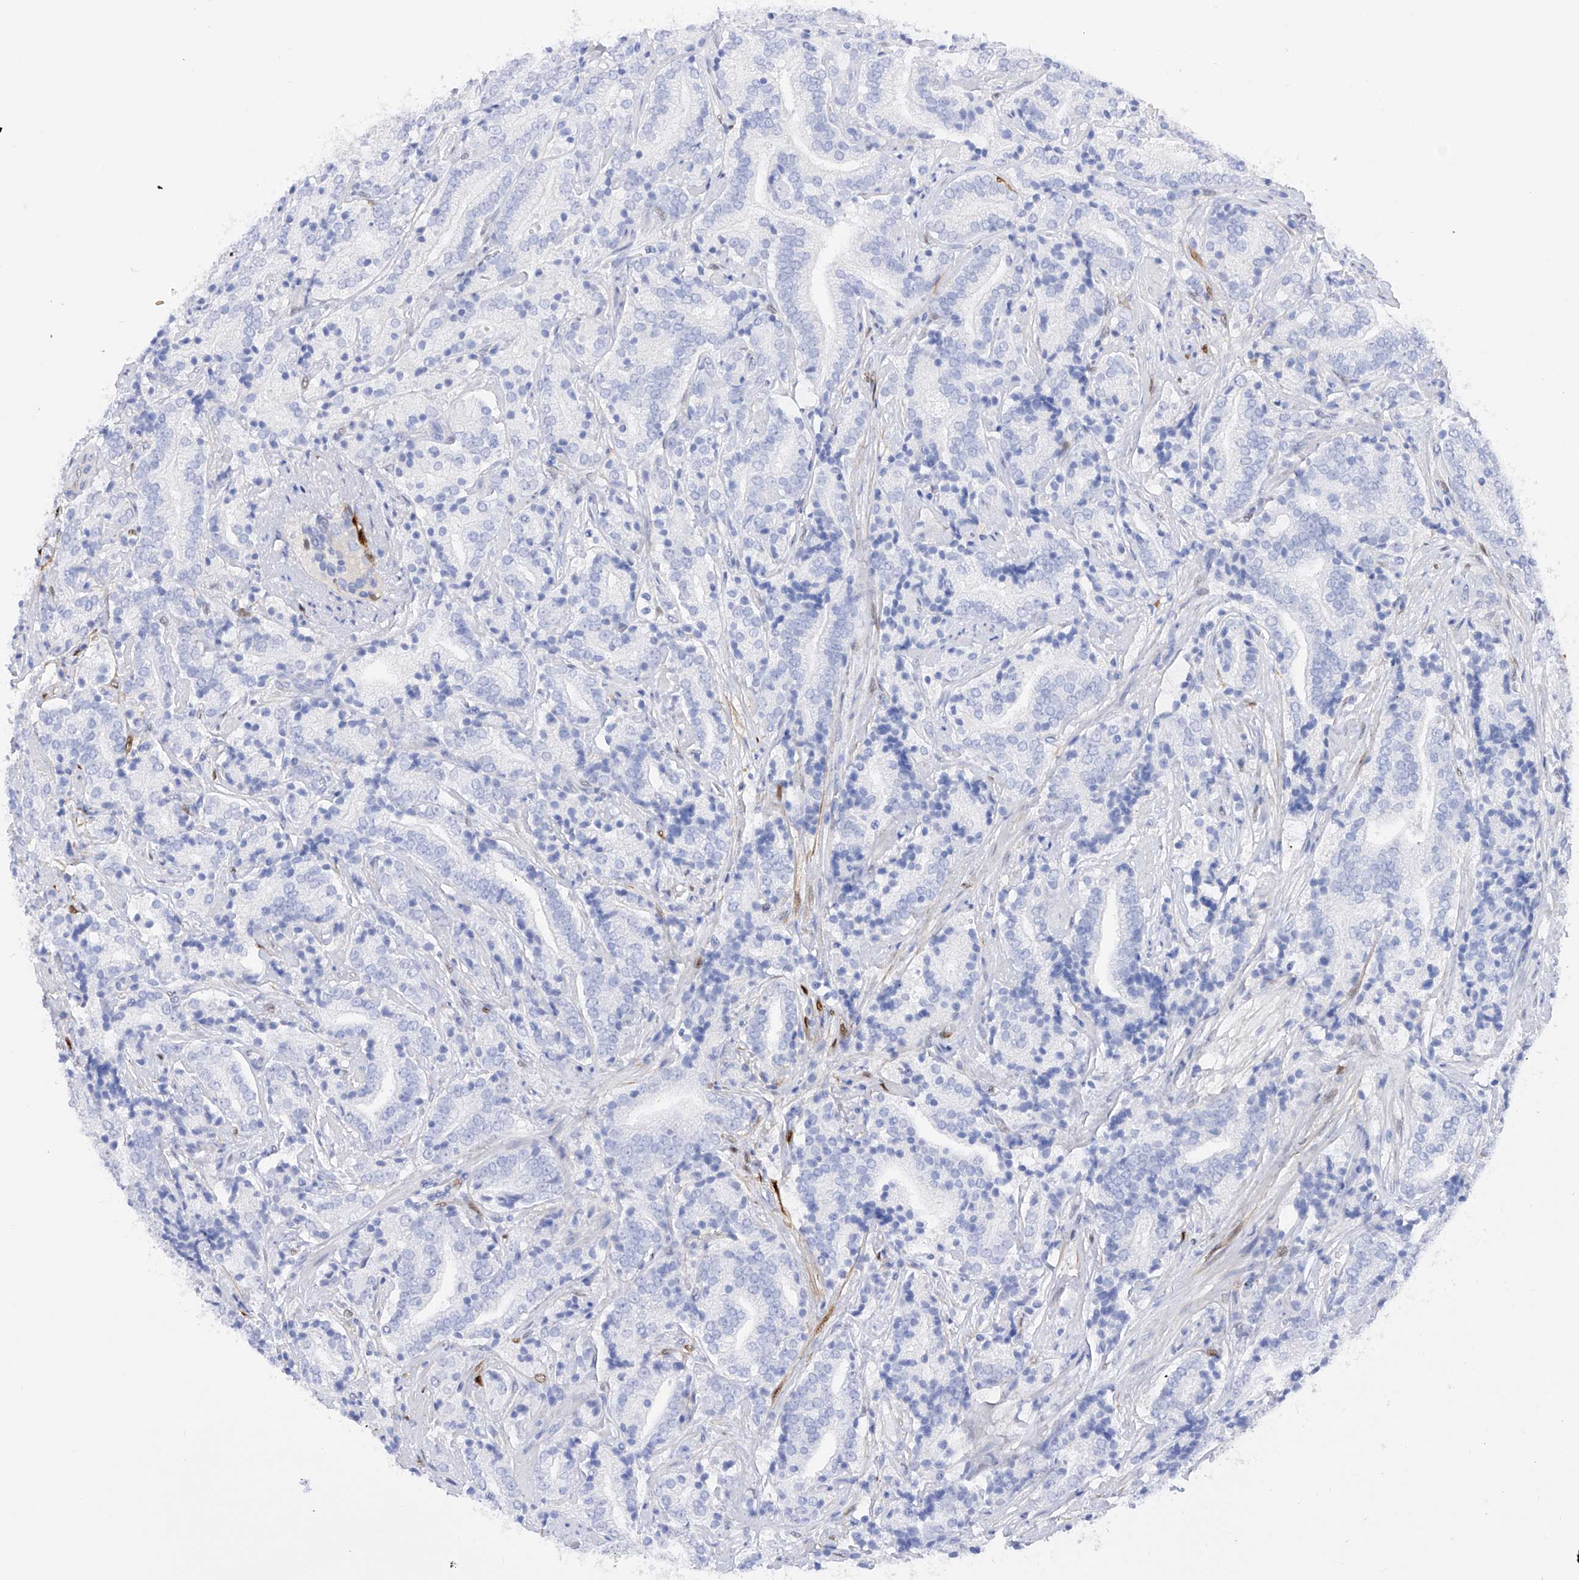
{"staining": {"intensity": "negative", "quantity": "none", "location": "none"}, "tissue": "prostate cancer", "cell_type": "Tumor cells", "image_type": "cancer", "snomed": [{"axis": "morphology", "description": "Adenocarcinoma, High grade"}, {"axis": "topography", "description": "Prostate"}], "caption": "Immunohistochemistry (IHC) of prostate cancer shows no expression in tumor cells.", "gene": "TRPC7", "patient": {"sex": "male", "age": 57}}